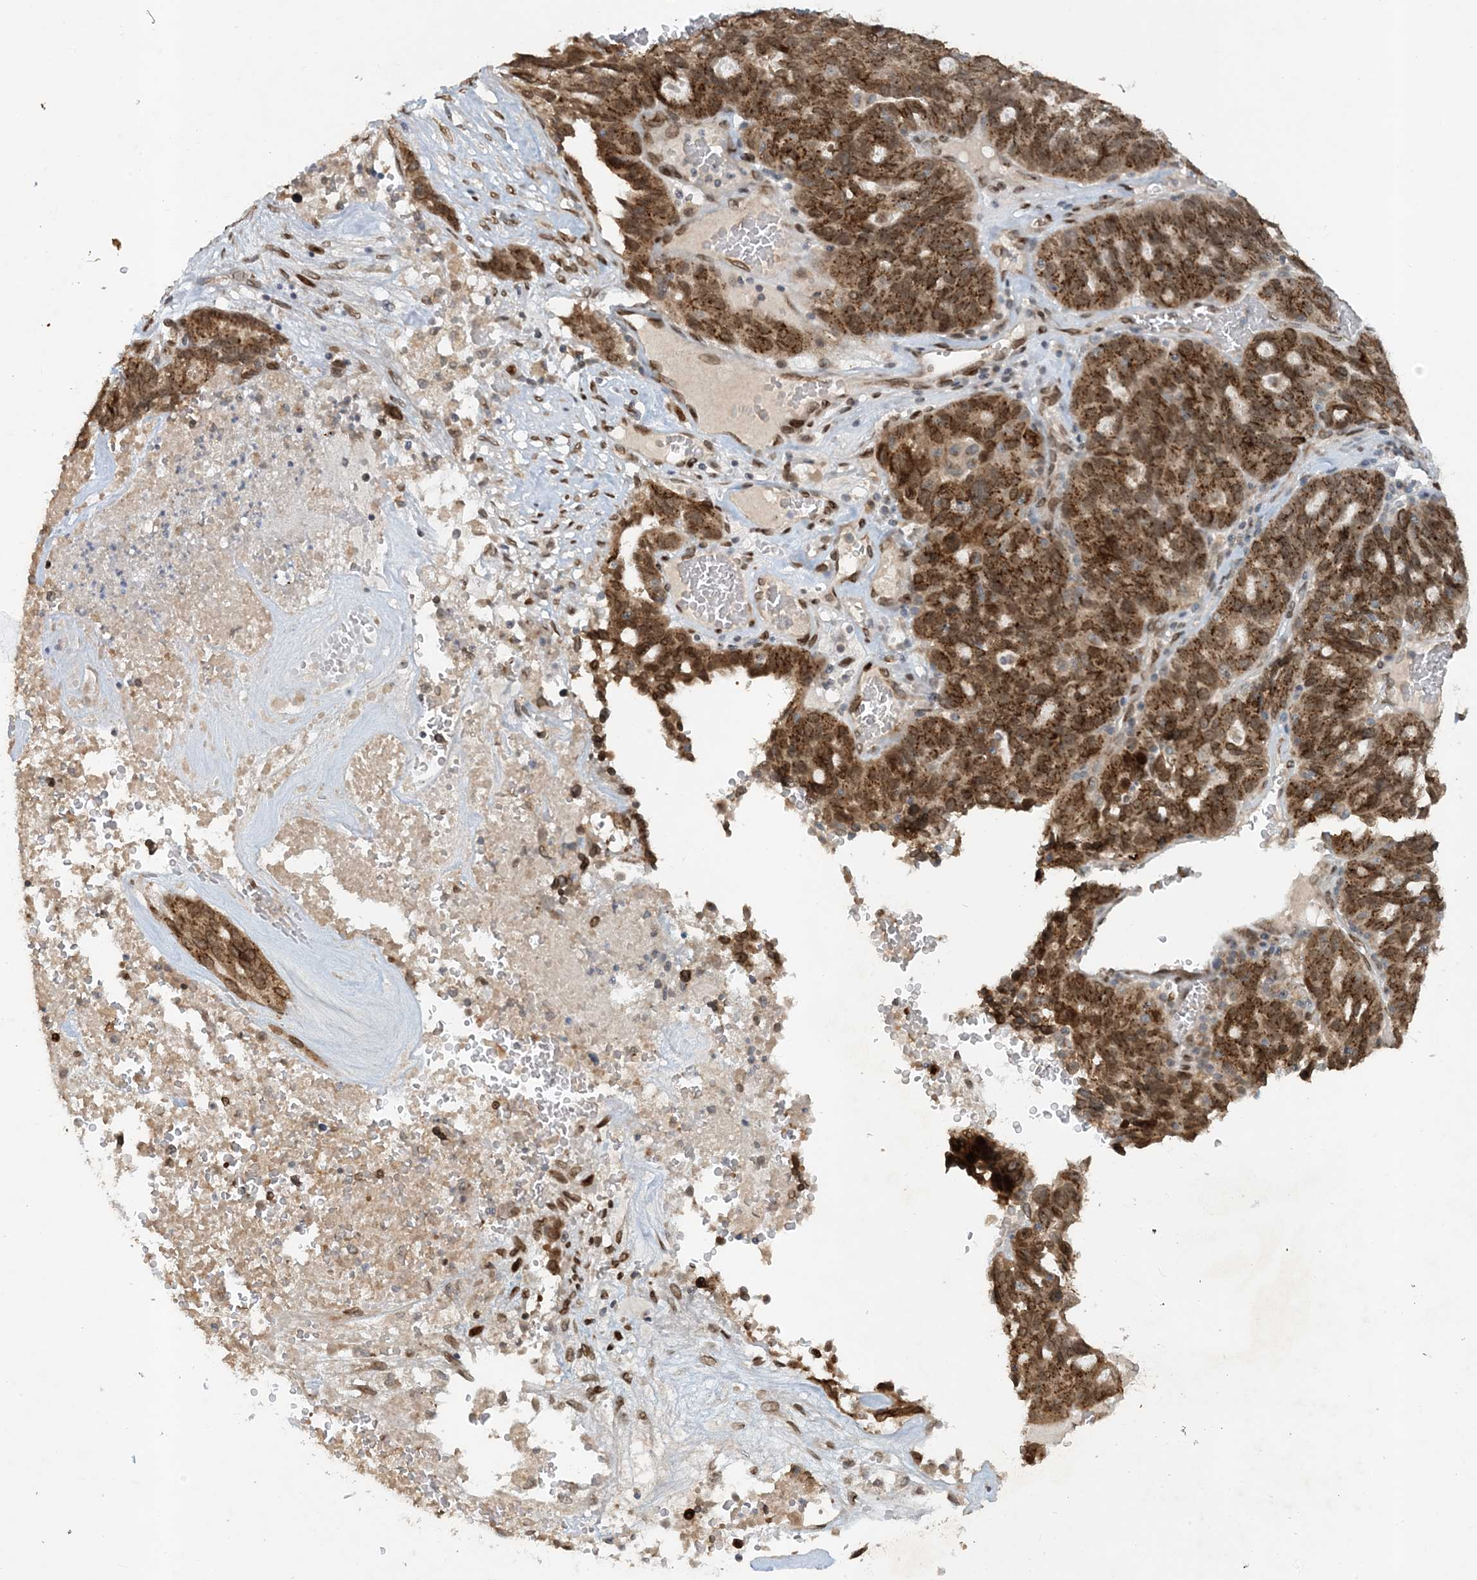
{"staining": {"intensity": "moderate", "quantity": ">75%", "location": "nuclear"}, "tissue": "ovarian cancer", "cell_type": "Tumor cells", "image_type": "cancer", "snomed": [{"axis": "morphology", "description": "Cystadenocarcinoma, serous, NOS"}, {"axis": "topography", "description": "Ovary"}], "caption": "Protein expression analysis of ovarian cancer (serous cystadenocarcinoma) exhibits moderate nuclear positivity in about >75% of tumor cells.", "gene": "SLC35A2", "patient": {"sex": "female", "age": 59}}